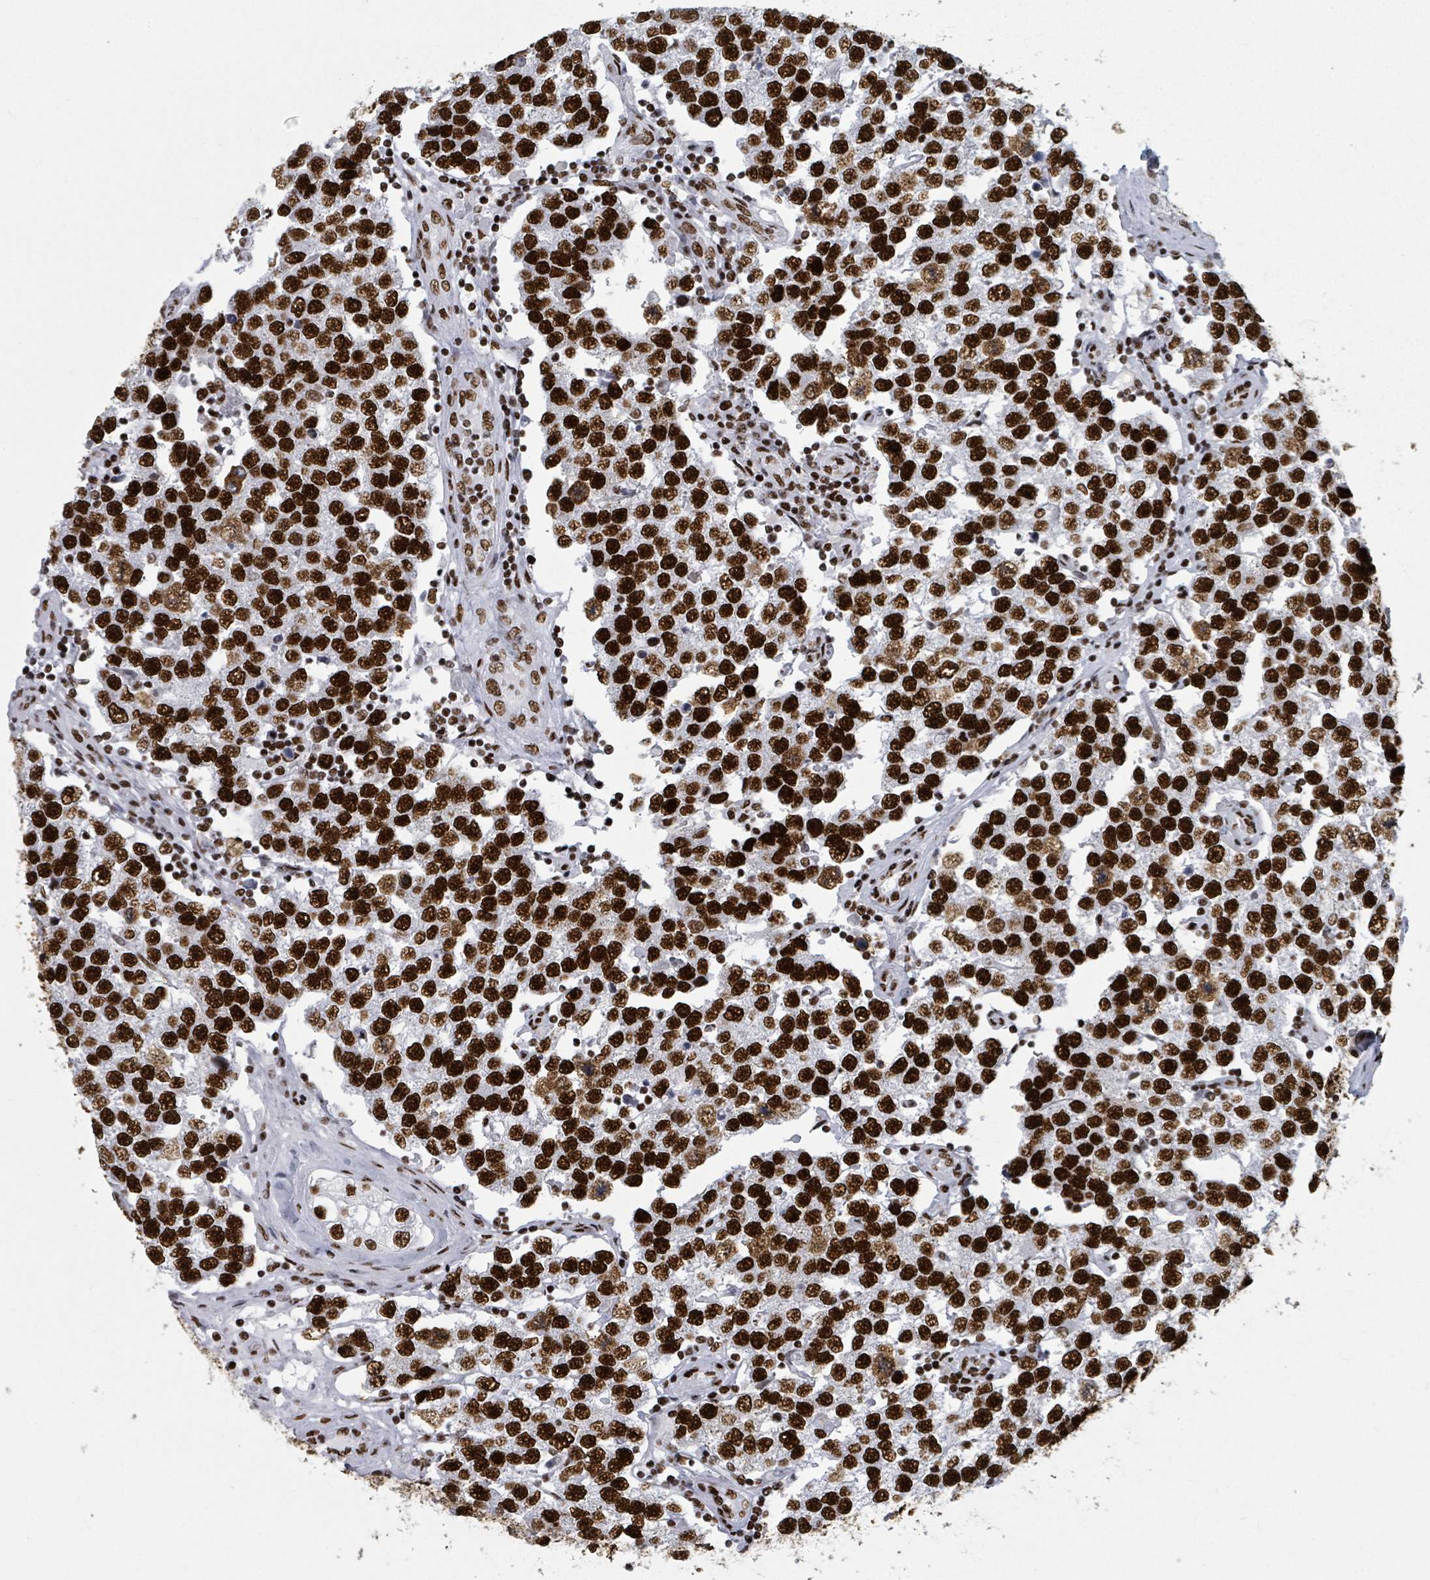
{"staining": {"intensity": "strong", "quantity": ">75%", "location": "nuclear"}, "tissue": "testis cancer", "cell_type": "Tumor cells", "image_type": "cancer", "snomed": [{"axis": "morphology", "description": "Seminoma, NOS"}, {"axis": "topography", "description": "Testis"}], "caption": "Protein staining of testis cancer tissue displays strong nuclear staining in about >75% of tumor cells. The staining was performed using DAB to visualize the protein expression in brown, while the nuclei were stained in blue with hematoxylin (Magnification: 20x).", "gene": "DHX16", "patient": {"sex": "male", "age": 34}}